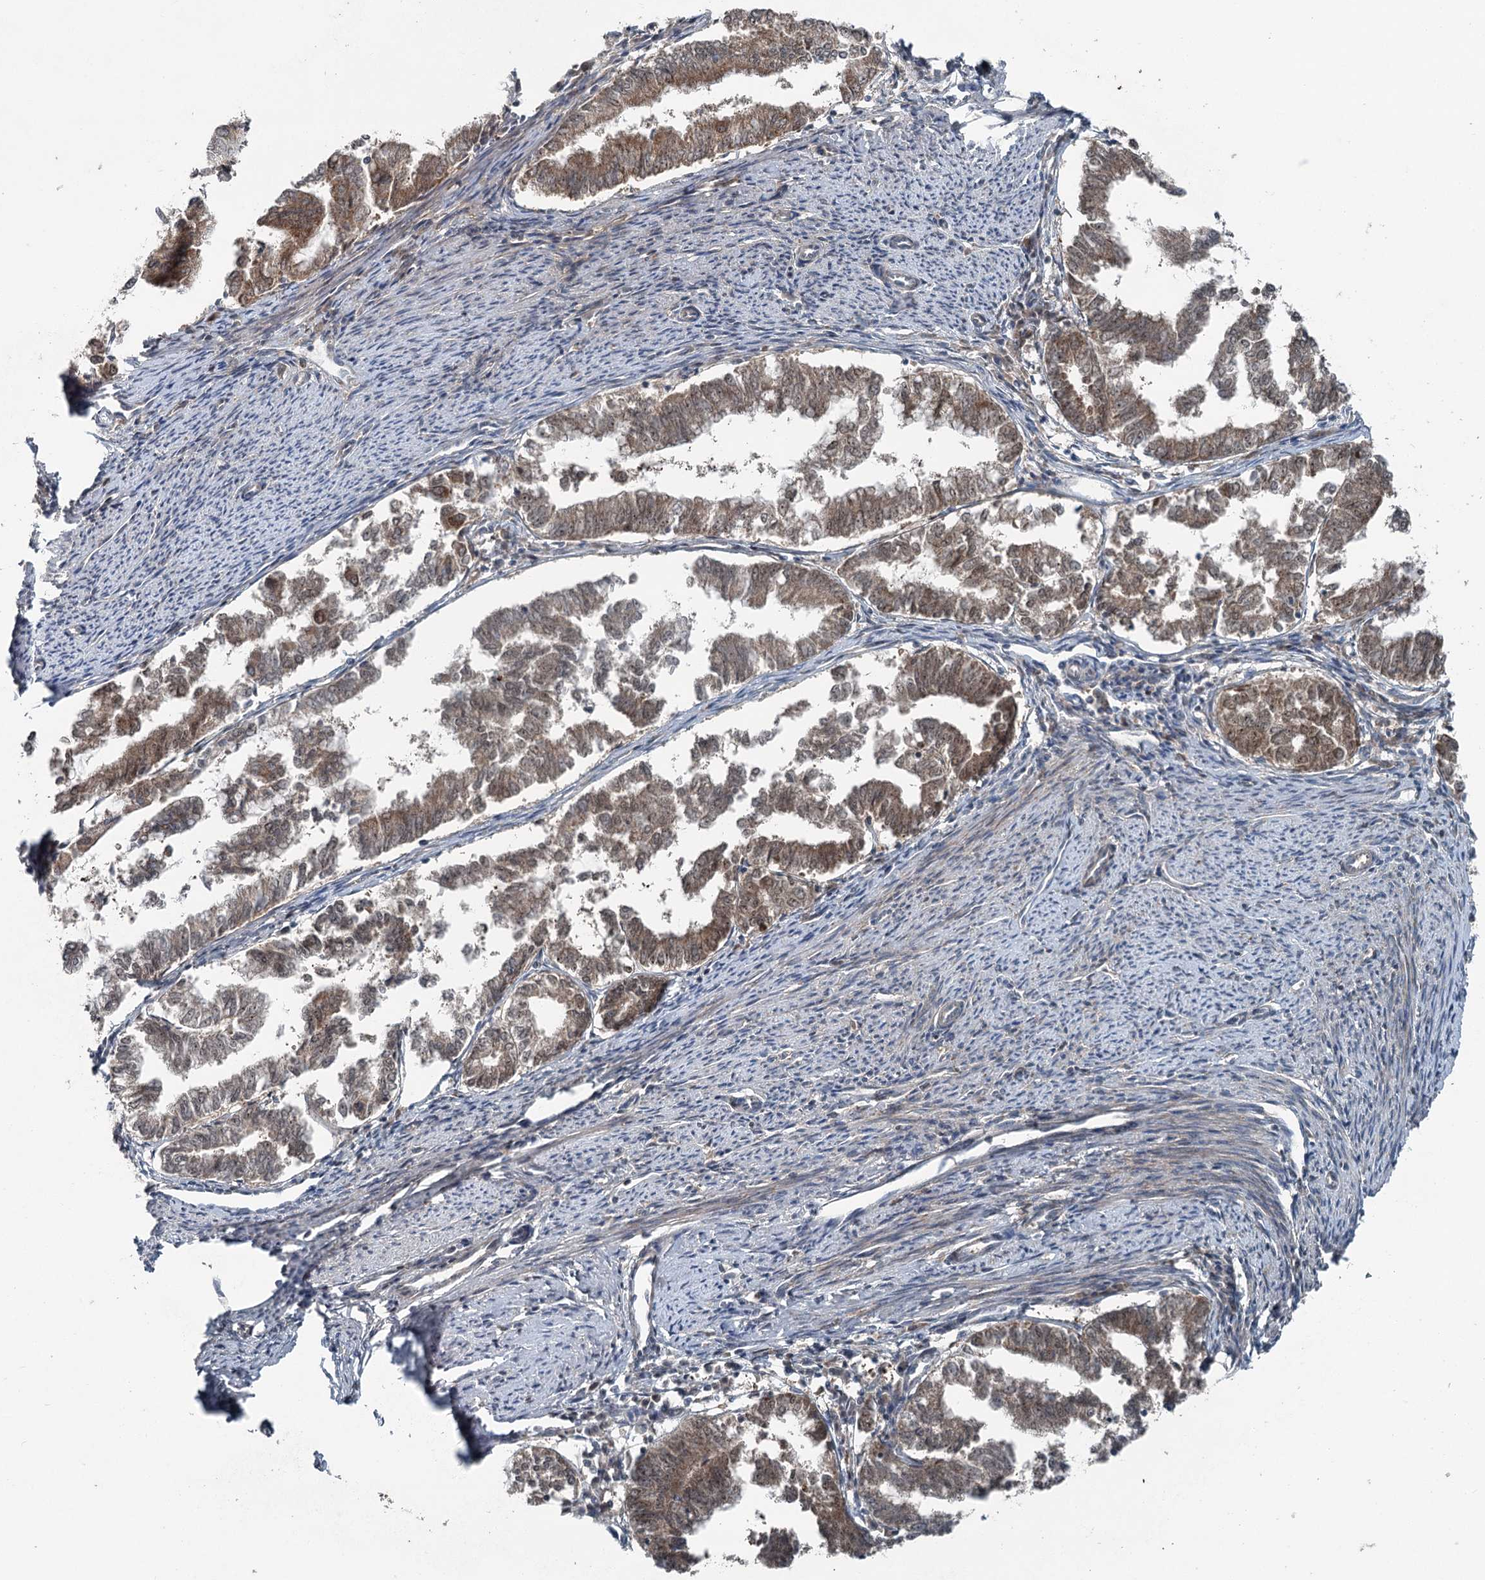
{"staining": {"intensity": "moderate", "quantity": ">75%", "location": "cytoplasmic/membranous,nuclear"}, "tissue": "endometrial cancer", "cell_type": "Tumor cells", "image_type": "cancer", "snomed": [{"axis": "morphology", "description": "Adenocarcinoma, NOS"}, {"axis": "topography", "description": "Endometrium"}], "caption": "Immunohistochemistry (IHC) histopathology image of neoplastic tissue: human endometrial cancer (adenocarcinoma) stained using immunohistochemistry displays medium levels of moderate protein expression localized specifically in the cytoplasmic/membranous and nuclear of tumor cells, appearing as a cytoplasmic/membranous and nuclear brown color.", "gene": "WAPL", "patient": {"sex": "female", "age": 79}}